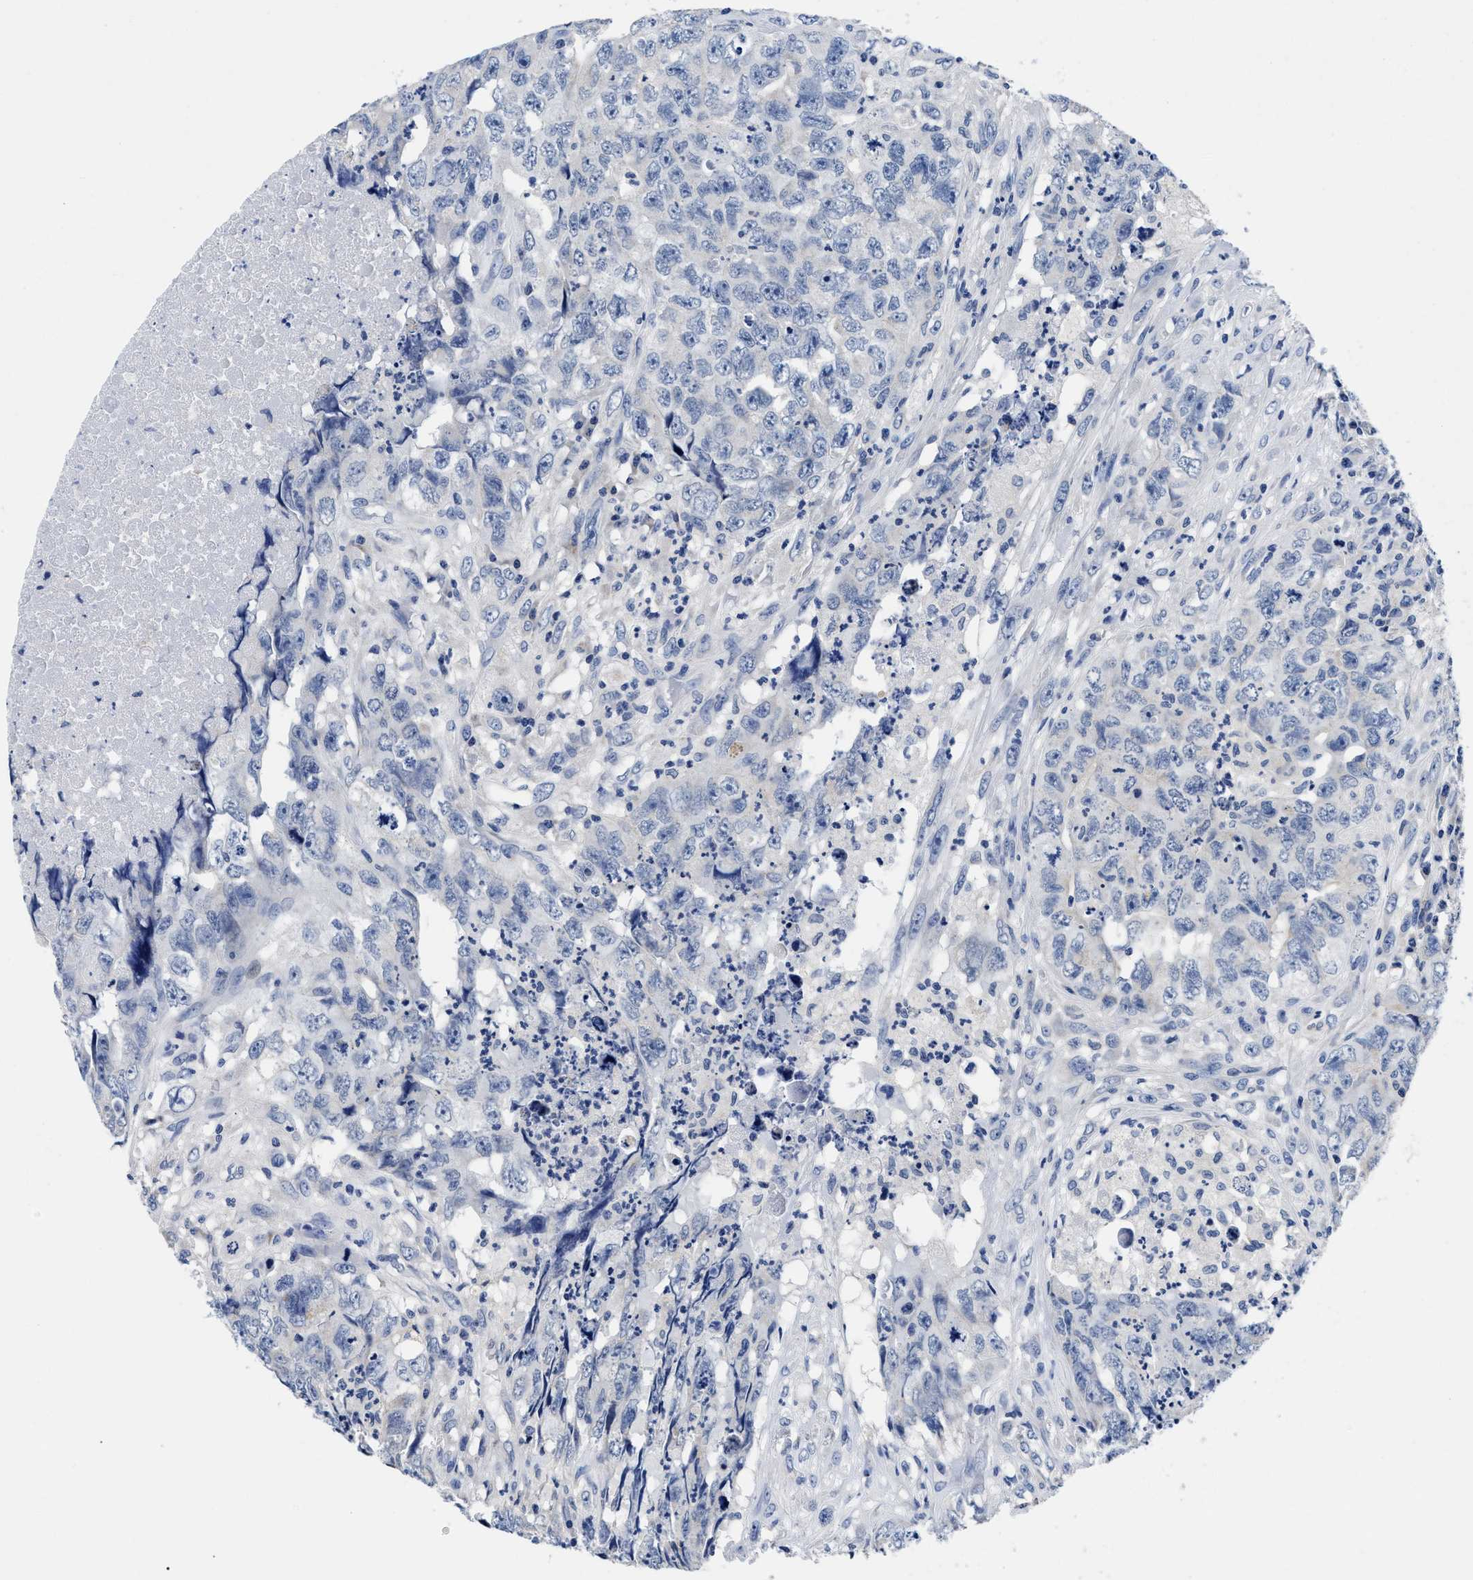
{"staining": {"intensity": "negative", "quantity": "none", "location": "none"}, "tissue": "testis cancer", "cell_type": "Tumor cells", "image_type": "cancer", "snomed": [{"axis": "morphology", "description": "Carcinoma, Embryonal, NOS"}, {"axis": "topography", "description": "Testis"}], "caption": "Immunohistochemical staining of human testis embryonal carcinoma demonstrates no significant staining in tumor cells. The staining is performed using DAB brown chromogen with nuclei counter-stained in using hematoxylin.", "gene": "SLC35F1", "patient": {"sex": "male", "age": 32}}